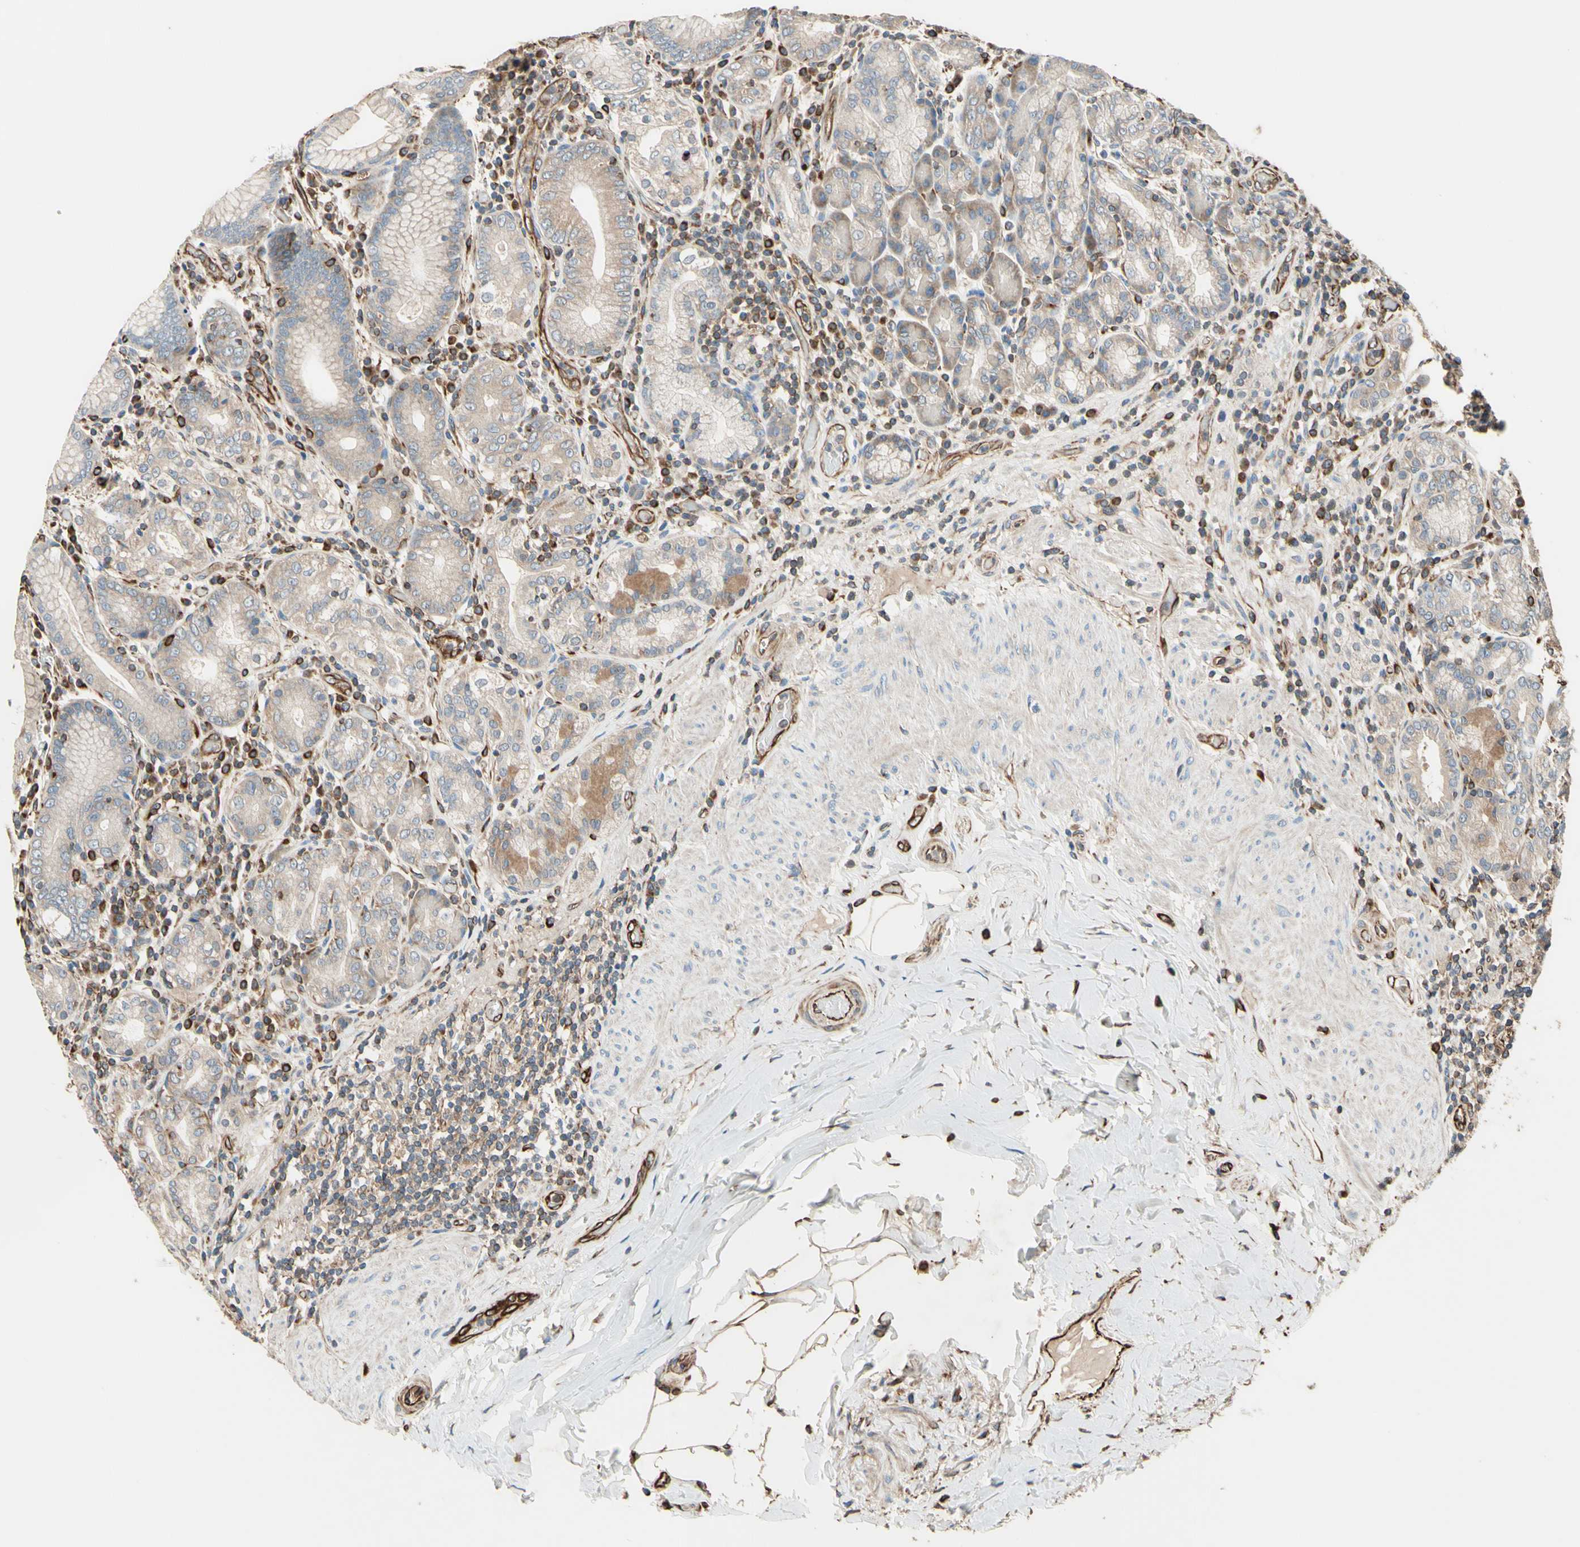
{"staining": {"intensity": "weak", "quantity": ">75%", "location": "cytoplasmic/membranous"}, "tissue": "stomach", "cell_type": "Glandular cells", "image_type": "normal", "snomed": [{"axis": "morphology", "description": "Normal tissue, NOS"}, {"axis": "topography", "description": "Stomach, lower"}], "caption": "Protein expression analysis of benign stomach reveals weak cytoplasmic/membranous positivity in about >75% of glandular cells.", "gene": "TRAF2", "patient": {"sex": "female", "age": 76}}